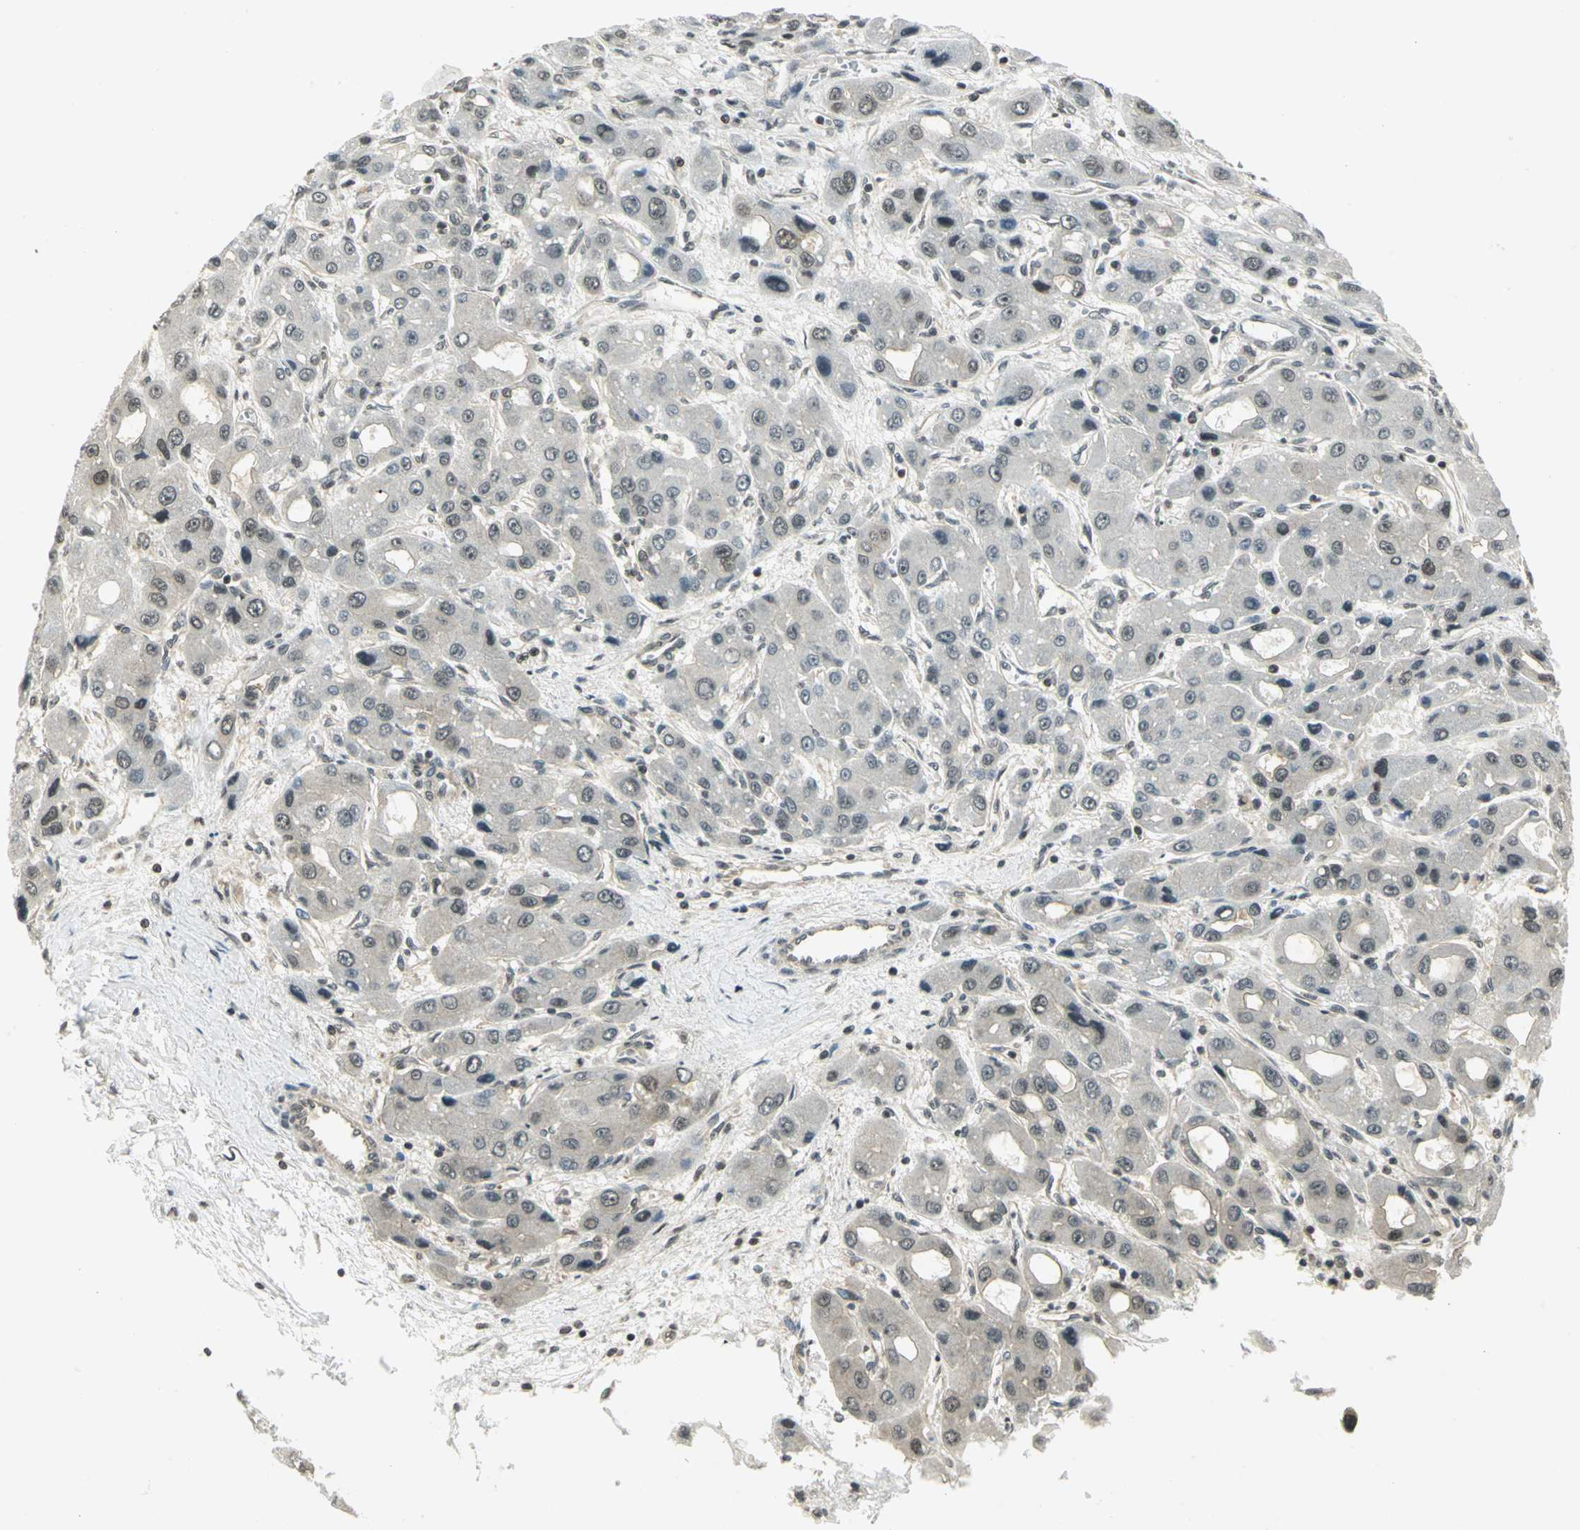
{"staining": {"intensity": "negative", "quantity": "none", "location": "none"}, "tissue": "liver cancer", "cell_type": "Tumor cells", "image_type": "cancer", "snomed": [{"axis": "morphology", "description": "Carcinoma, Hepatocellular, NOS"}, {"axis": "topography", "description": "Liver"}], "caption": "This photomicrograph is of liver cancer stained with IHC to label a protein in brown with the nuclei are counter-stained blue. There is no positivity in tumor cells. The staining is performed using DAB brown chromogen with nuclei counter-stained in using hematoxylin.", "gene": "CDC34", "patient": {"sex": "male", "age": 55}}